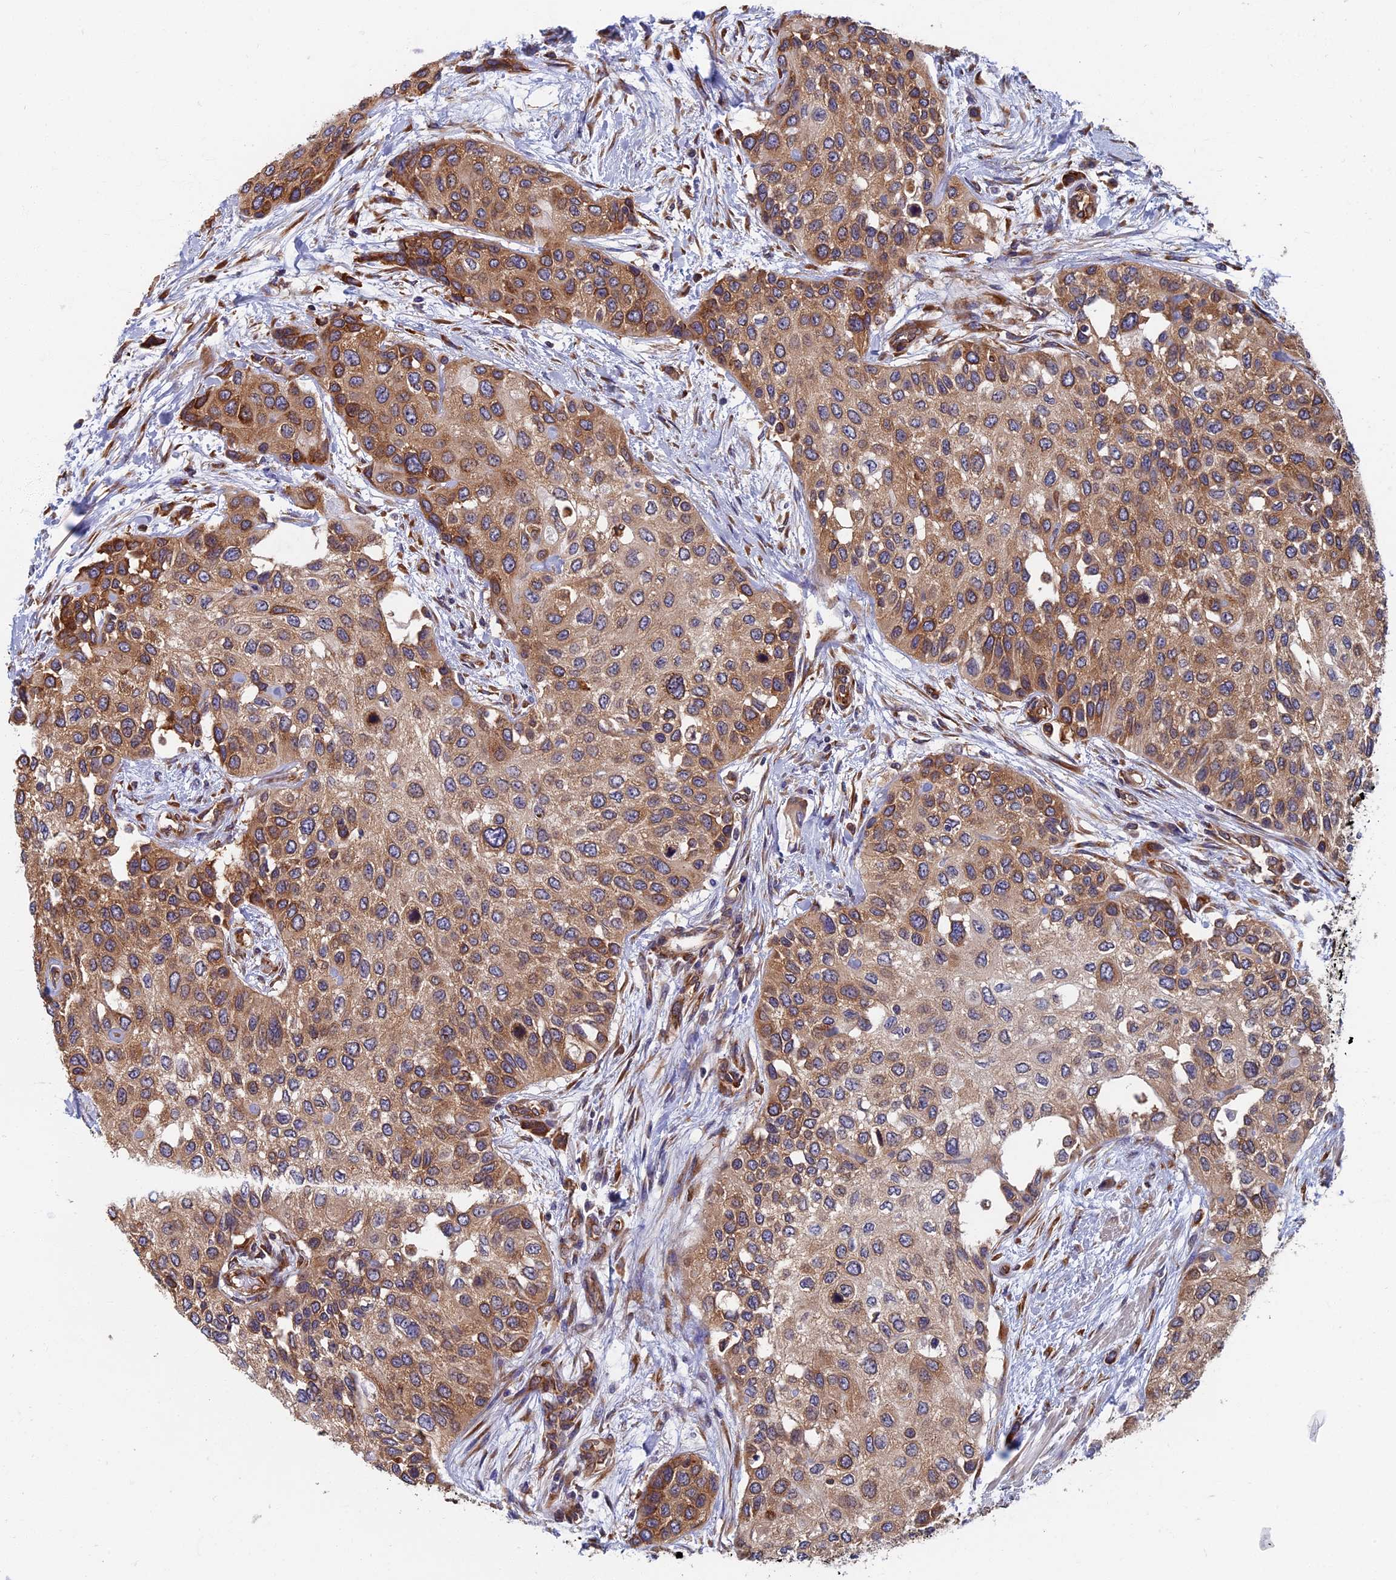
{"staining": {"intensity": "moderate", "quantity": ">75%", "location": "cytoplasmic/membranous"}, "tissue": "urothelial cancer", "cell_type": "Tumor cells", "image_type": "cancer", "snomed": [{"axis": "morphology", "description": "Normal tissue, NOS"}, {"axis": "morphology", "description": "Urothelial carcinoma, High grade"}, {"axis": "topography", "description": "Vascular tissue"}, {"axis": "topography", "description": "Urinary bladder"}], "caption": "A brown stain highlights moderate cytoplasmic/membranous expression of a protein in high-grade urothelial carcinoma tumor cells.", "gene": "YBX1", "patient": {"sex": "female", "age": 56}}